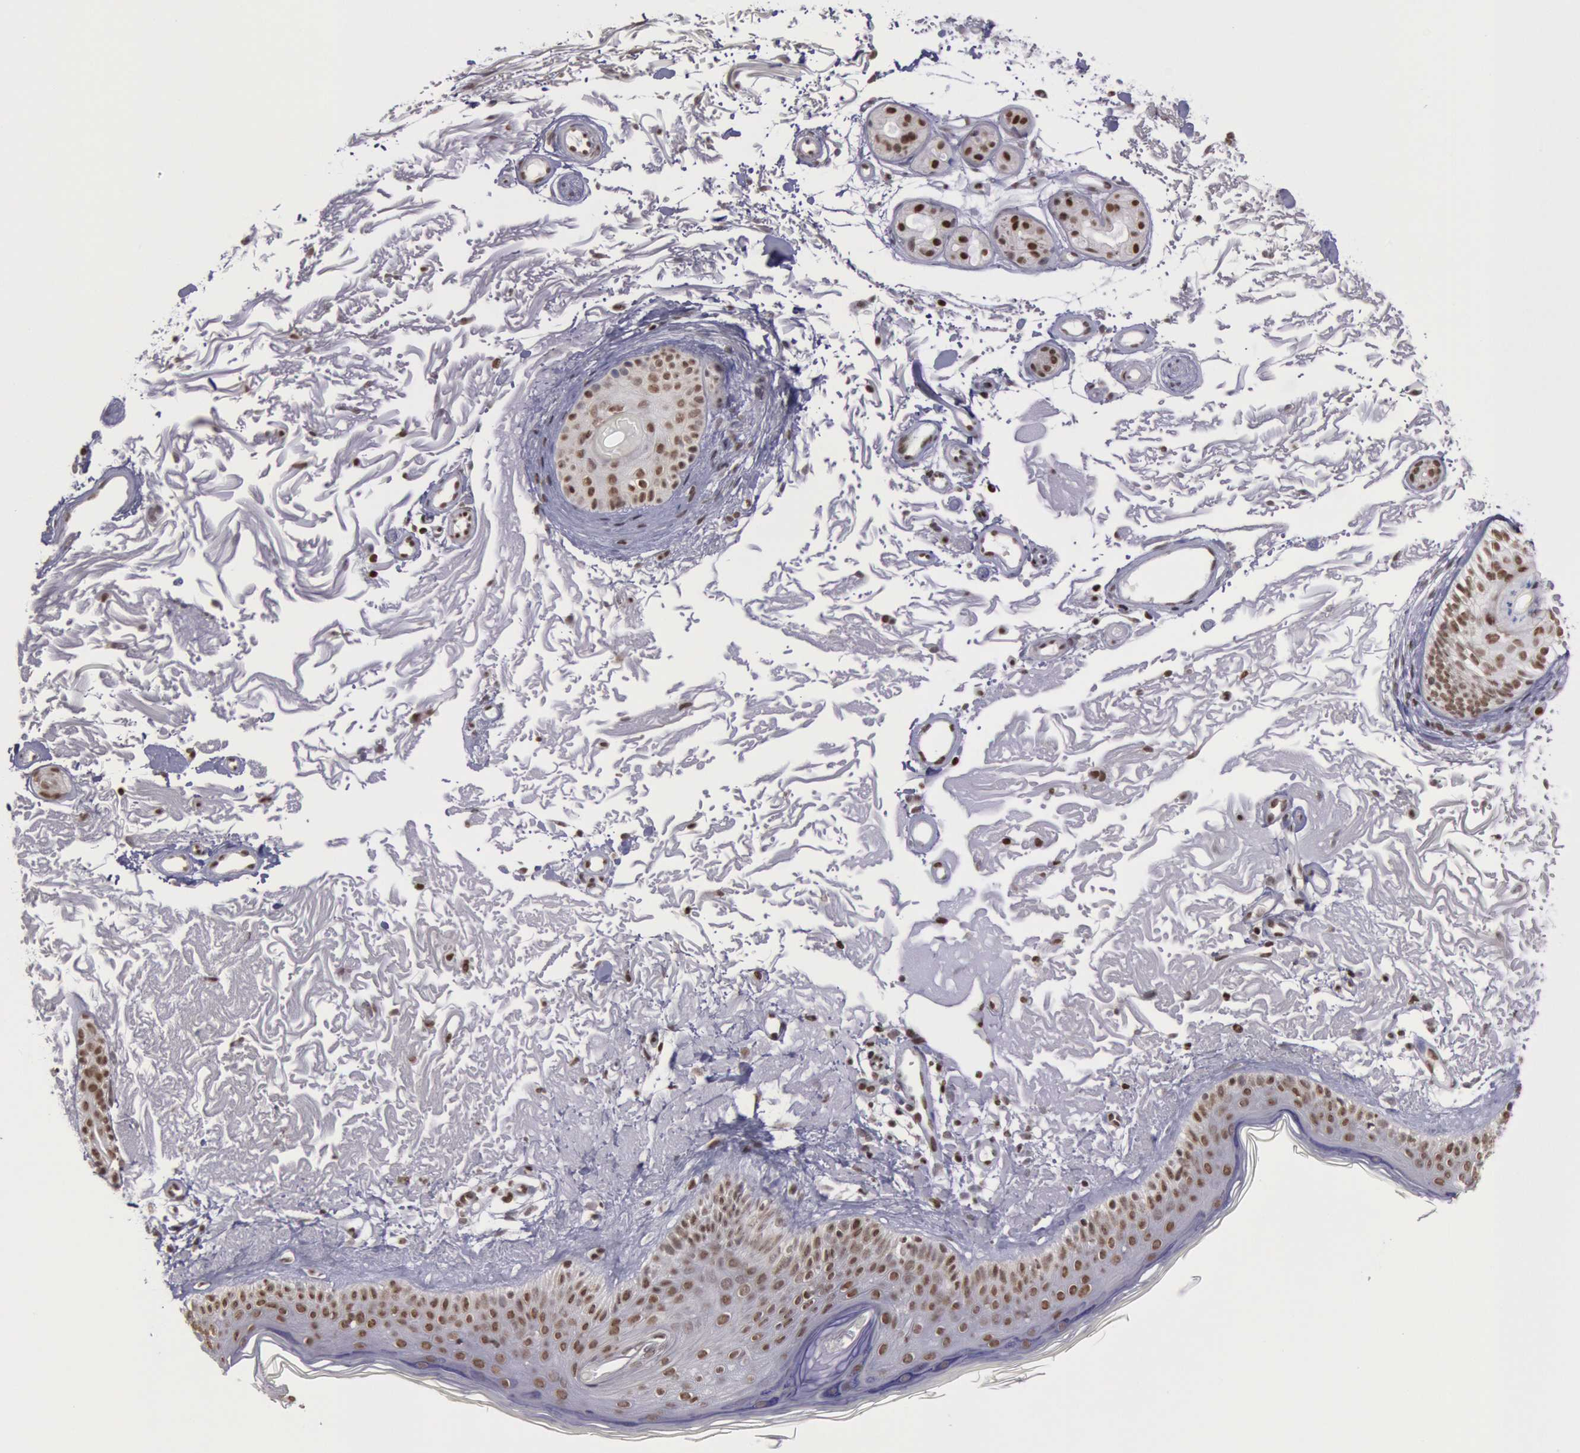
{"staining": {"intensity": "moderate", "quantity": ">75%", "location": "nuclear"}, "tissue": "skin", "cell_type": "Fibroblasts", "image_type": "normal", "snomed": [{"axis": "morphology", "description": "Normal tissue, NOS"}, {"axis": "topography", "description": "Skin"}], "caption": "Benign skin displays moderate nuclear expression in approximately >75% of fibroblasts, visualized by immunohistochemistry.", "gene": "NKAP", "patient": {"sex": "female", "age": 90}}